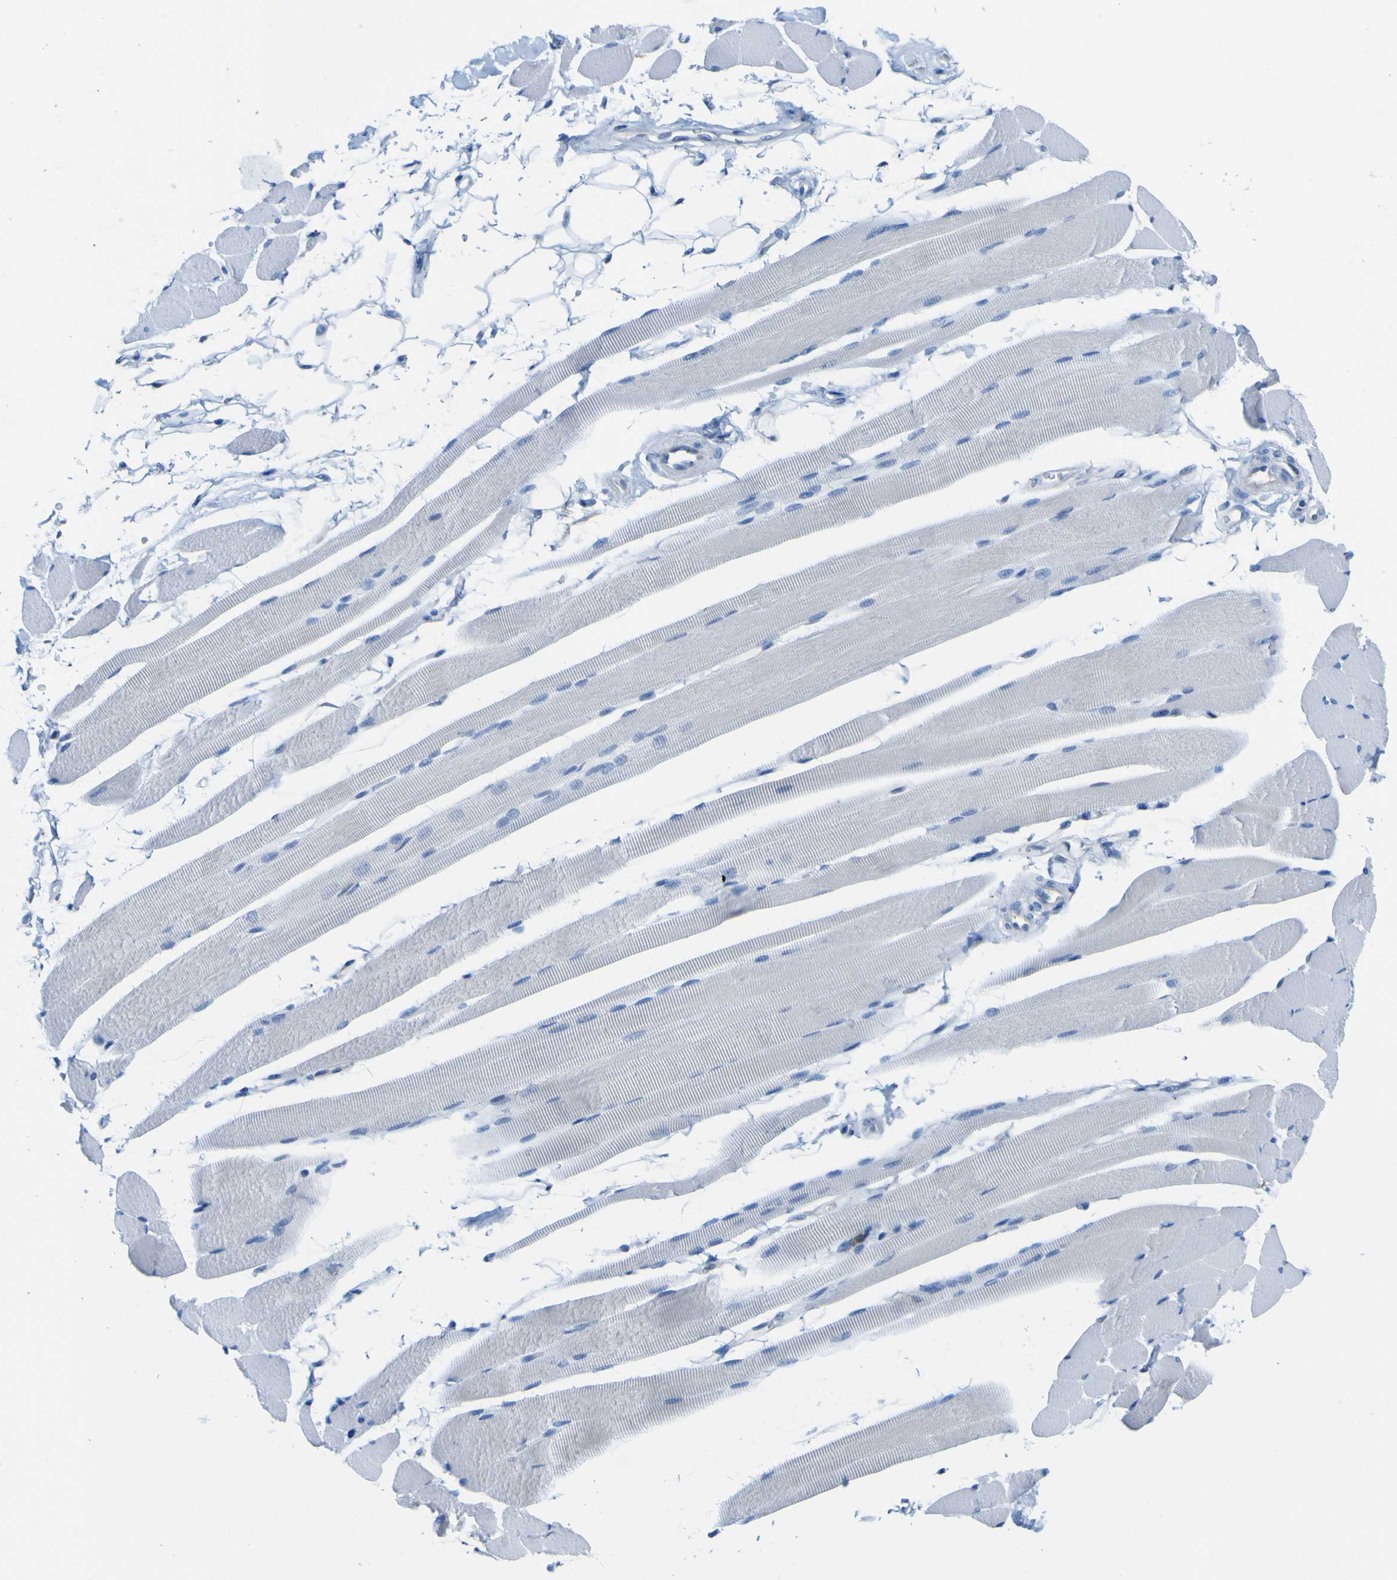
{"staining": {"intensity": "negative", "quantity": "none", "location": "none"}, "tissue": "skeletal muscle", "cell_type": "Myocytes", "image_type": "normal", "snomed": [{"axis": "morphology", "description": "Normal tissue, NOS"}, {"axis": "topography", "description": "Skeletal muscle"}, {"axis": "topography", "description": "Peripheral nerve tissue"}], "caption": "DAB immunohistochemical staining of benign skeletal muscle demonstrates no significant positivity in myocytes.", "gene": "ABHD3", "patient": {"sex": "female", "age": 84}}